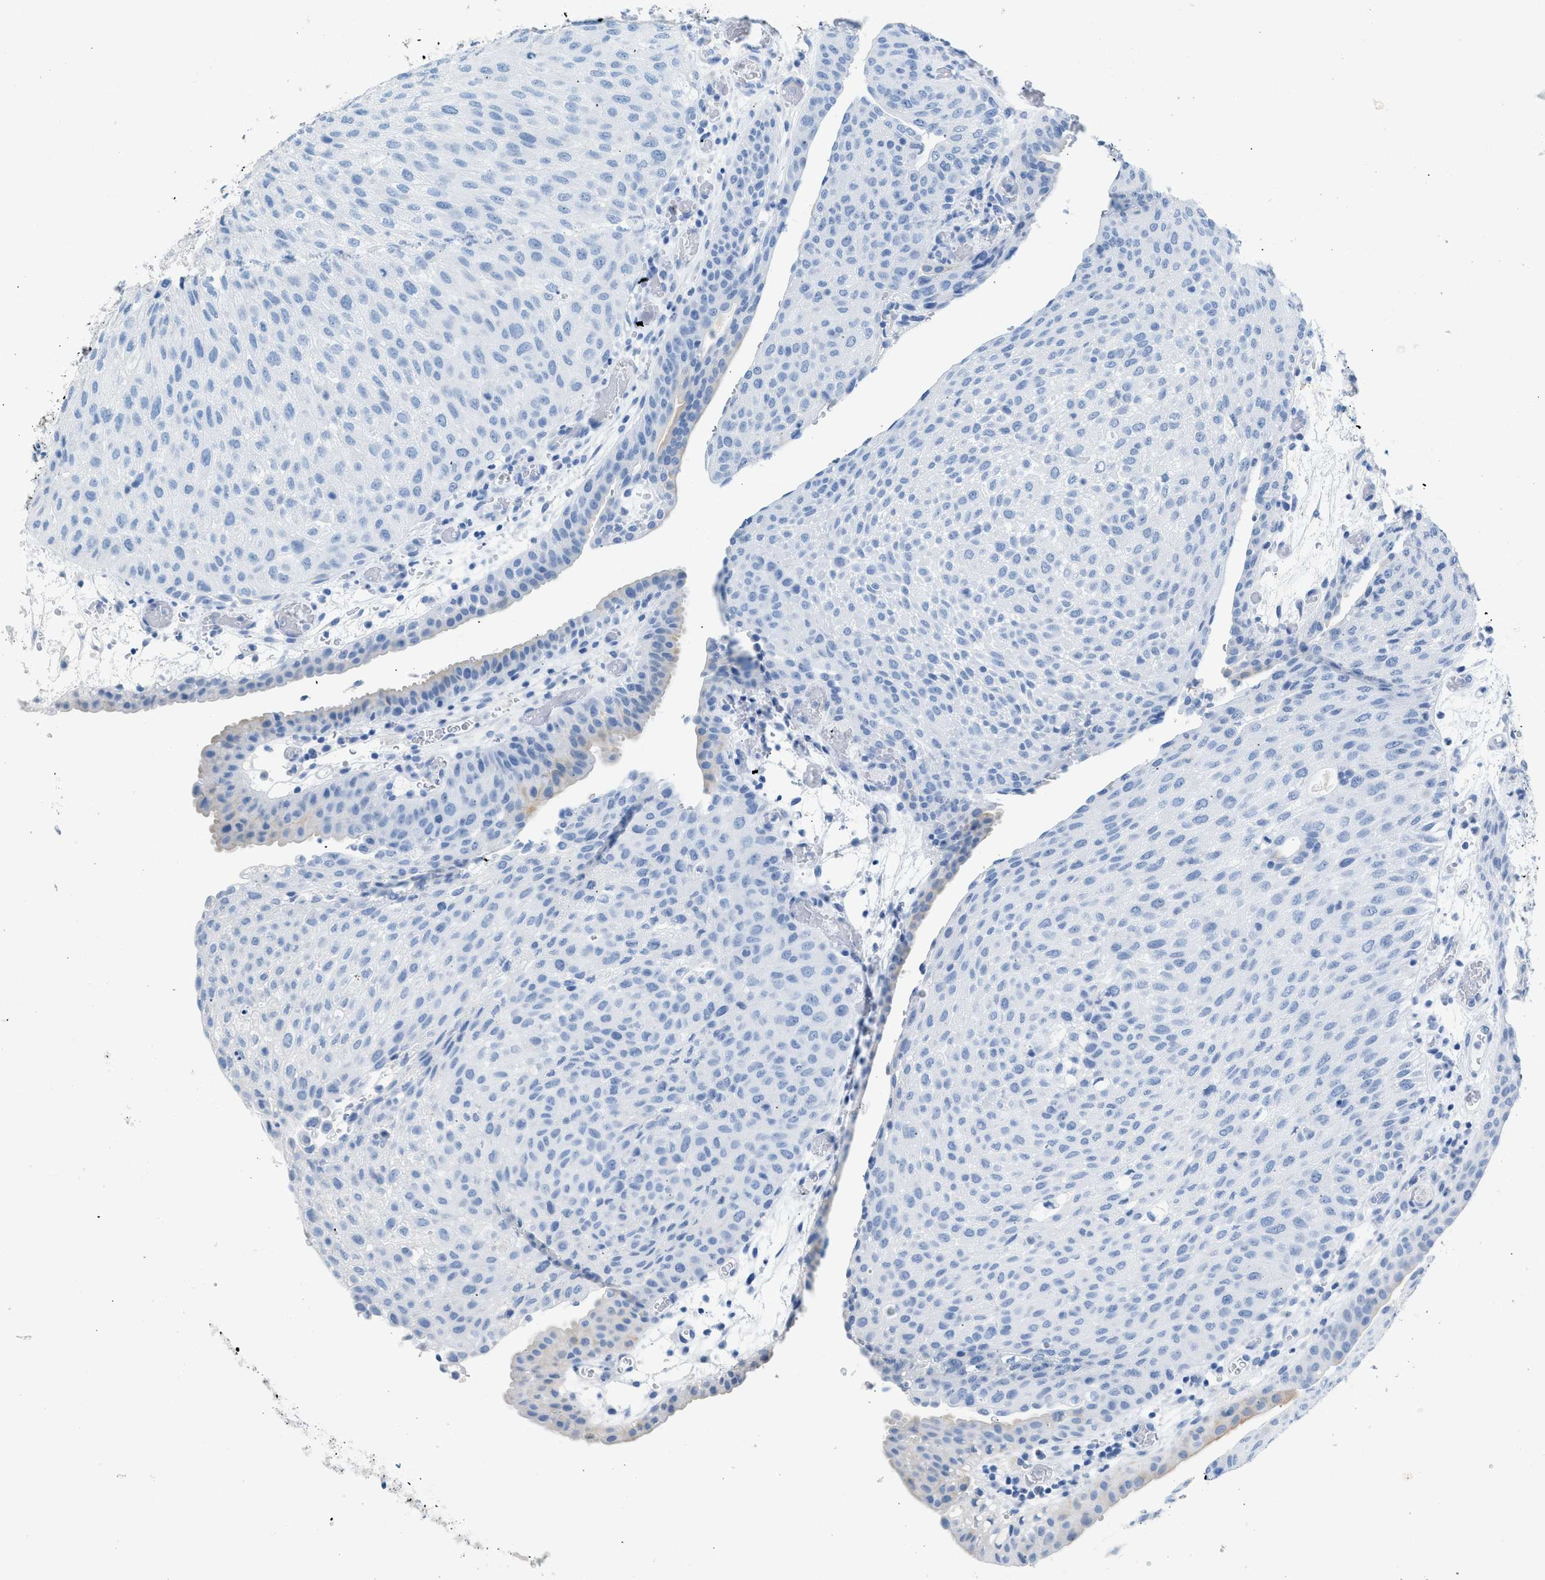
{"staining": {"intensity": "negative", "quantity": "none", "location": "none"}, "tissue": "urothelial cancer", "cell_type": "Tumor cells", "image_type": "cancer", "snomed": [{"axis": "morphology", "description": "Urothelial carcinoma, Low grade"}, {"axis": "morphology", "description": "Urothelial carcinoma, High grade"}, {"axis": "topography", "description": "Urinary bladder"}], "caption": "Tumor cells are negative for protein expression in human urothelial carcinoma (low-grade). The staining is performed using DAB (3,3'-diaminobenzidine) brown chromogen with nuclei counter-stained in using hematoxylin.", "gene": "HHATL", "patient": {"sex": "male", "age": 35}}